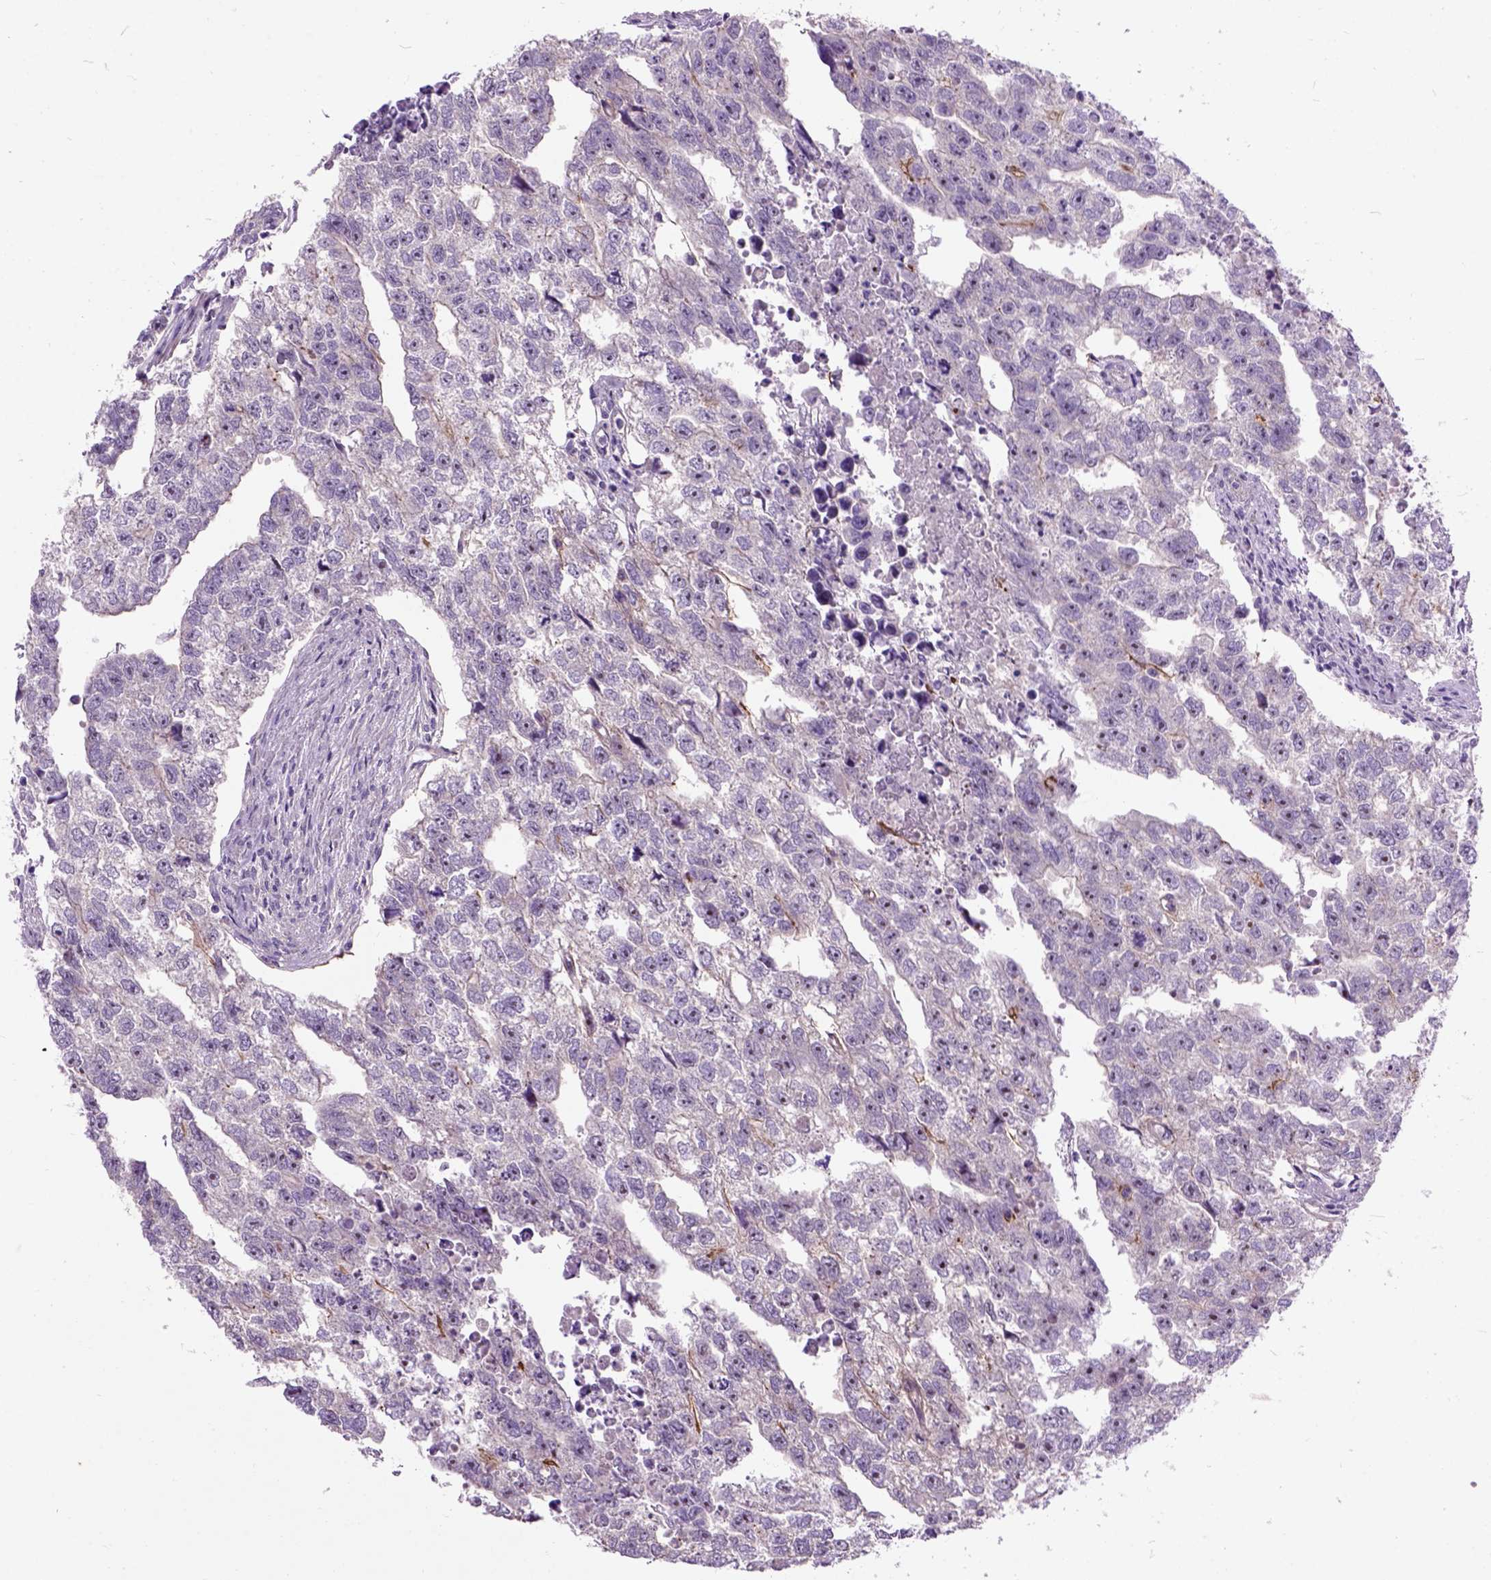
{"staining": {"intensity": "negative", "quantity": "none", "location": "none"}, "tissue": "testis cancer", "cell_type": "Tumor cells", "image_type": "cancer", "snomed": [{"axis": "morphology", "description": "Carcinoma, Embryonal, NOS"}, {"axis": "morphology", "description": "Teratoma, malignant, NOS"}, {"axis": "topography", "description": "Testis"}], "caption": "High magnification brightfield microscopy of testis cancer (teratoma (malignant)) stained with DAB (3,3'-diaminobenzidine) (brown) and counterstained with hematoxylin (blue): tumor cells show no significant expression.", "gene": "MAPT", "patient": {"sex": "male", "age": 44}}